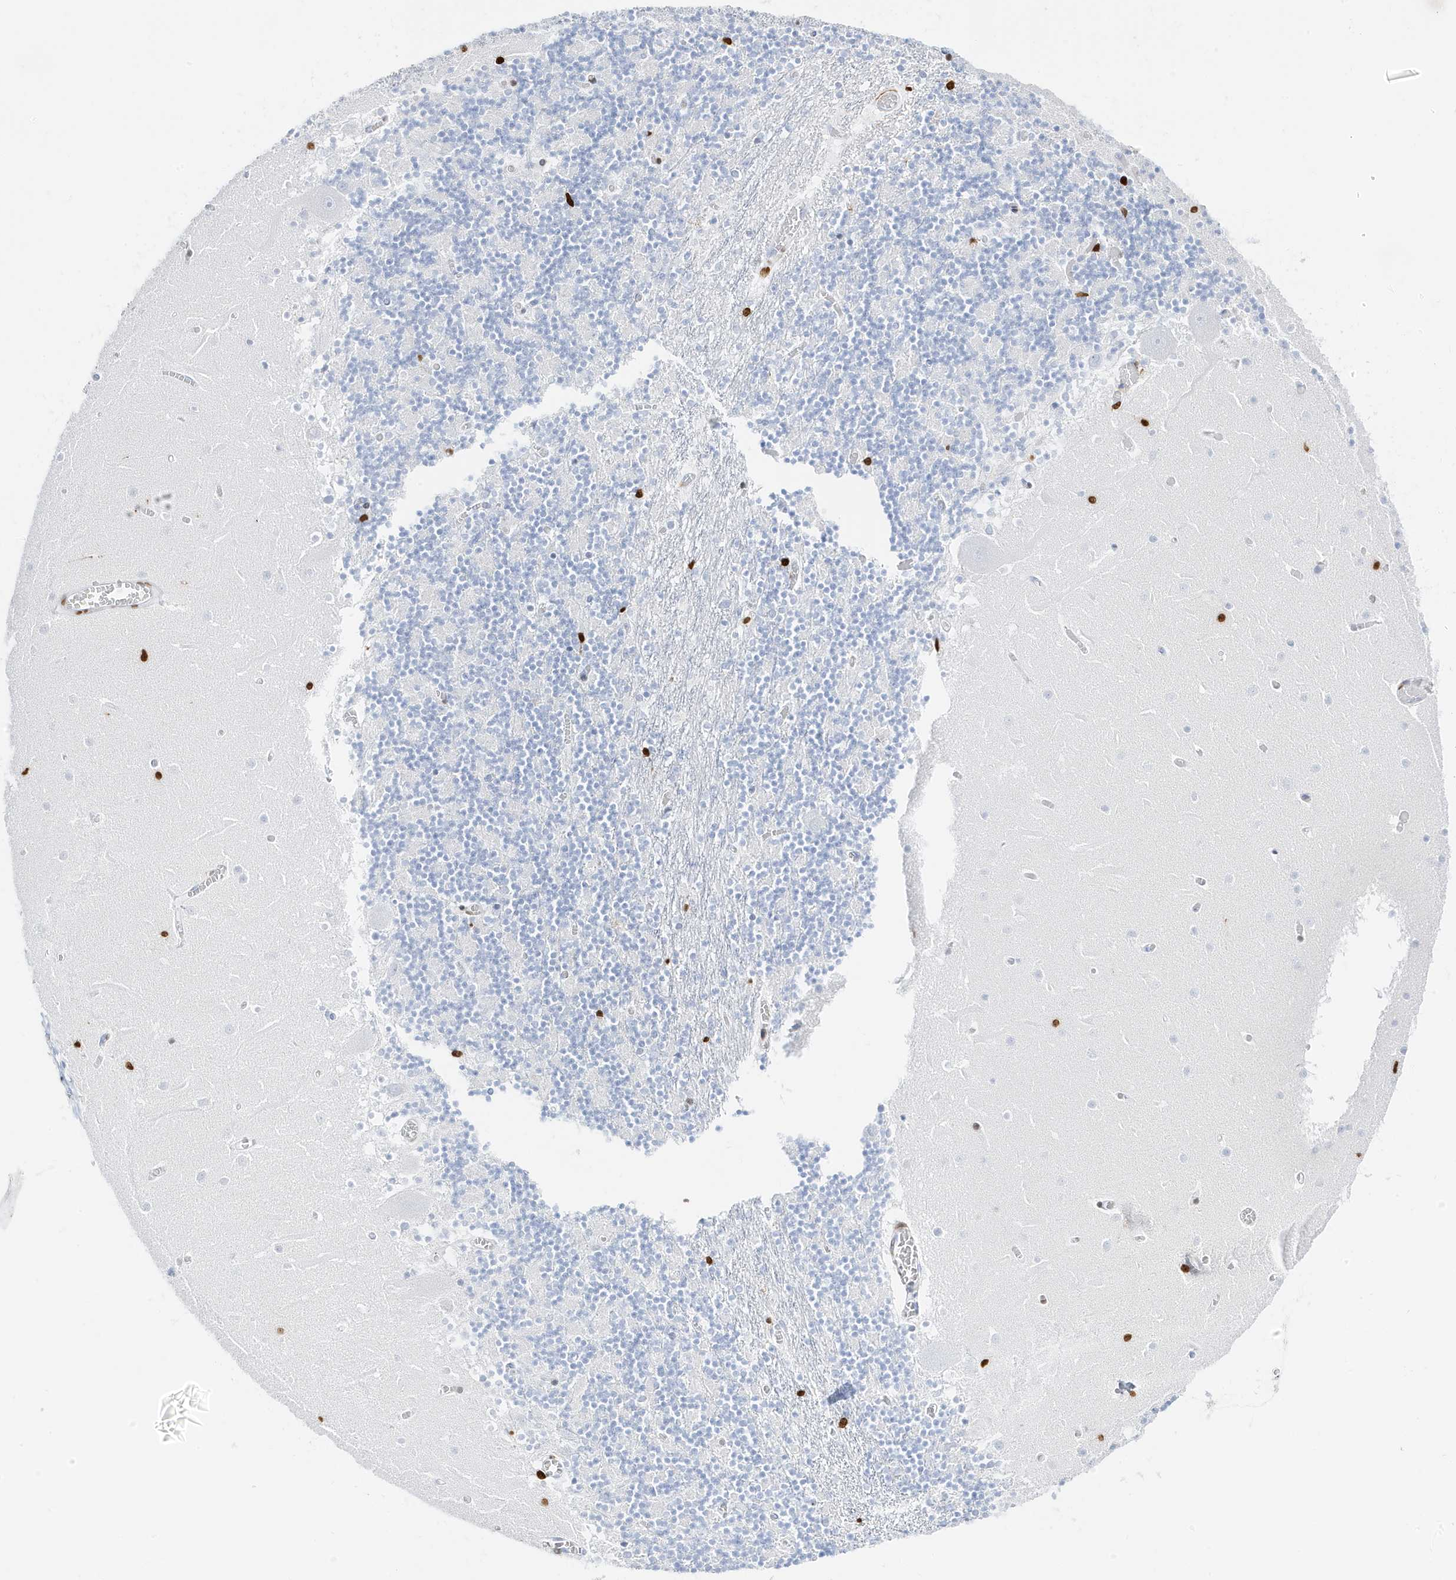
{"staining": {"intensity": "negative", "quantity": "none", "location": "none"}, "tissue": "cerebellum", "cell_type": "Cells in granular layer", "image_type": "normal", "snomed": [{"axis": "morphology", "description": "Normal tissue, NOS"}, {"axis": "topography", "description": "Cerebellum"}], "caption": "Micrograph shows no significant protein expression in cells in granular layer of benign cerebellum. (Stains: DAB immunohistochemistry (IHC) with hematoxylin counter stain, Microscopy: brightfield microscopy at high magnification).", "gene": "MNDA", "patient": {"sex": "female", "age": 28}}